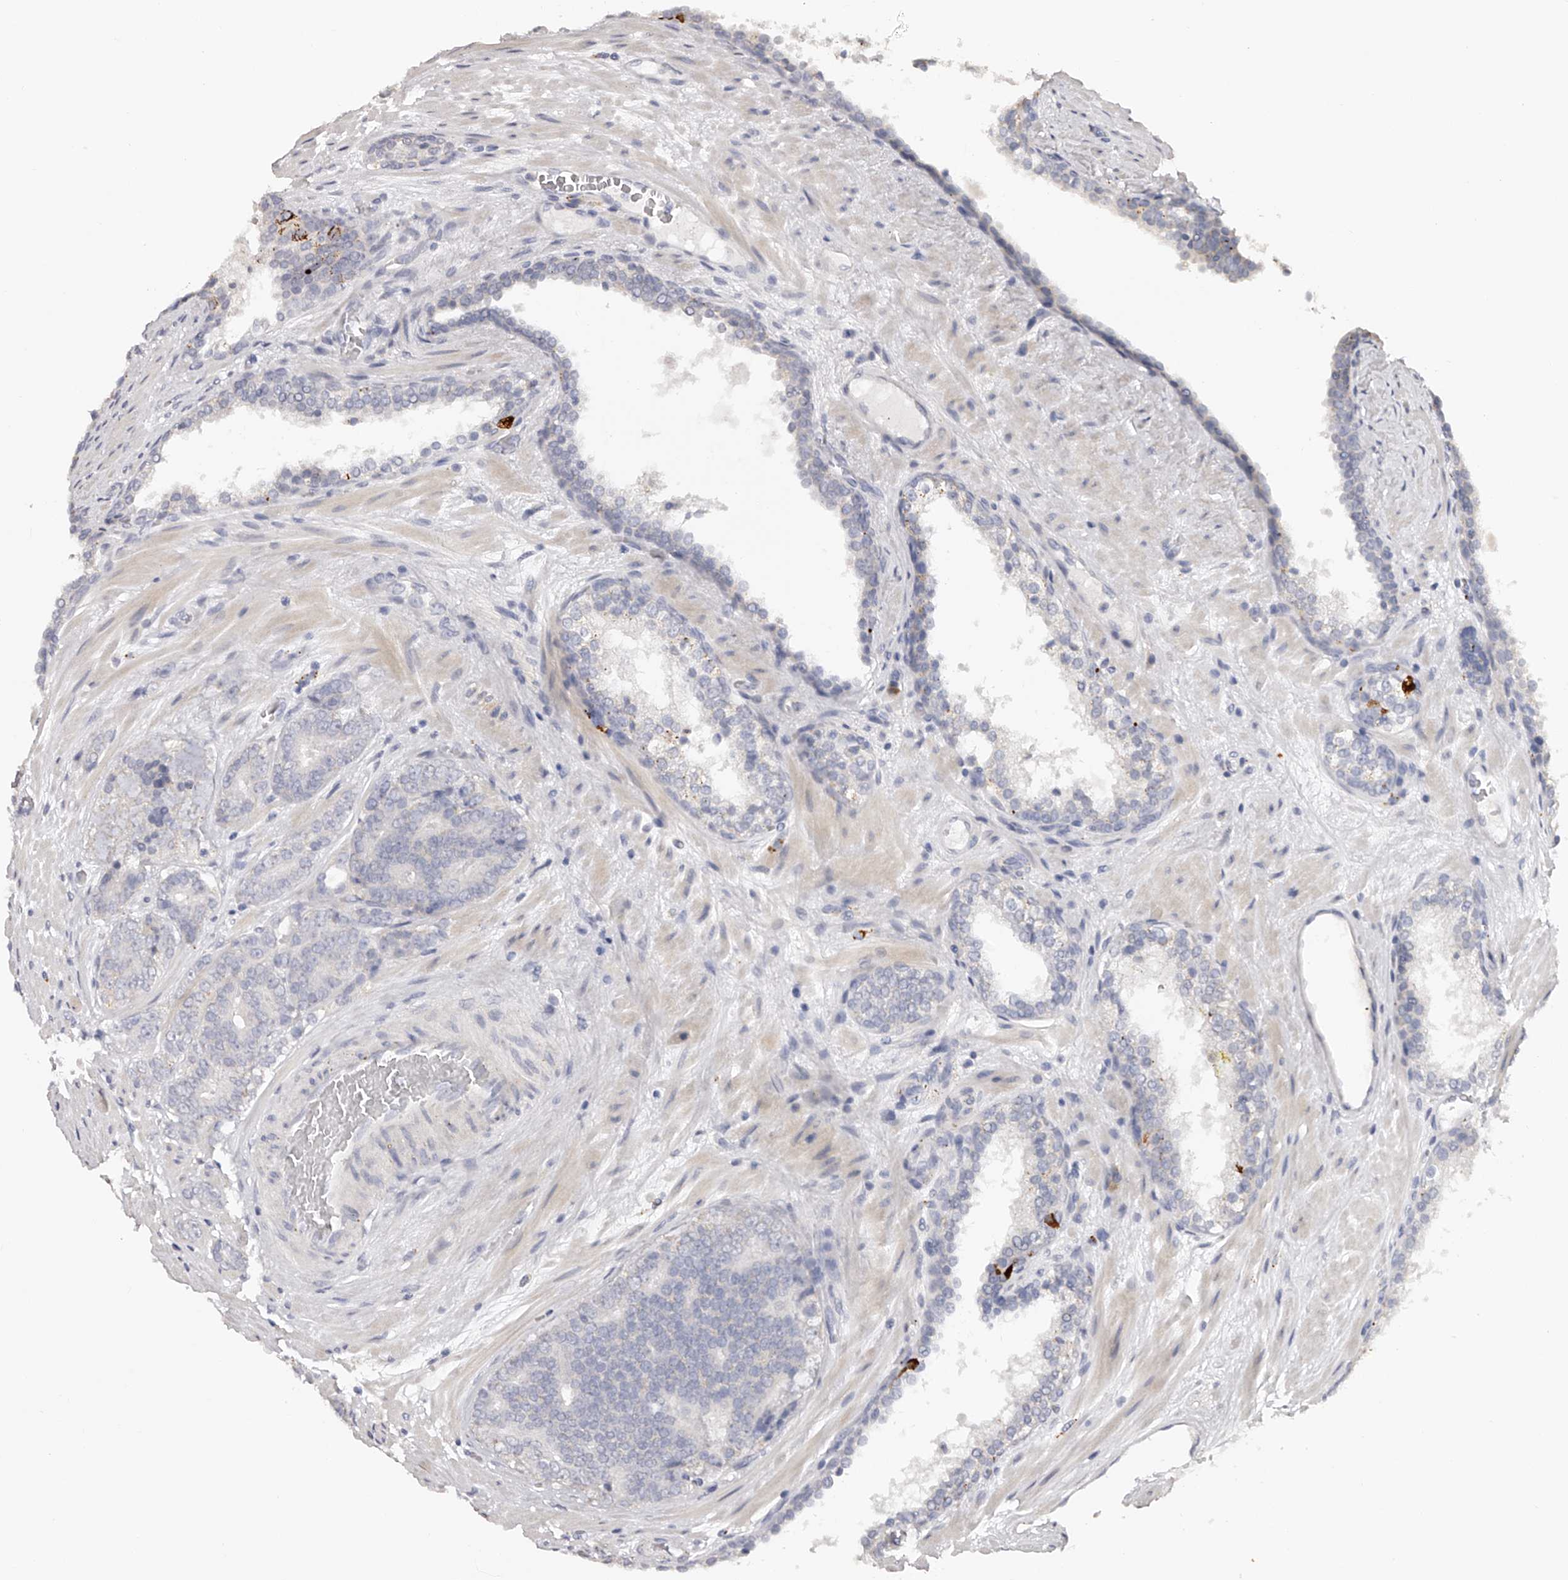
{"staining": {"intensity": "negative", "quantity": "none", "location": "none"}, "tissue": "prostate cancer", "cell_type": "Tumor cells", "image_type": "cancer", "snomed": [{"axis": "morphology", "description": "Adenocarcinoma, High grade"}, {"axis": "topography", "description": "Prostate"}], "caption": "Immunohistochemistry micrograph of prostate cancer stained for a protein (brown), which shows no positivity in tumor cells. Brightfield microscopy of IHC stained with DAB (brown) and hematoxylin (blue), captured at high magnification.", "gene": "SLC35D3", "patient": {"sex": "male", "age": 56}}